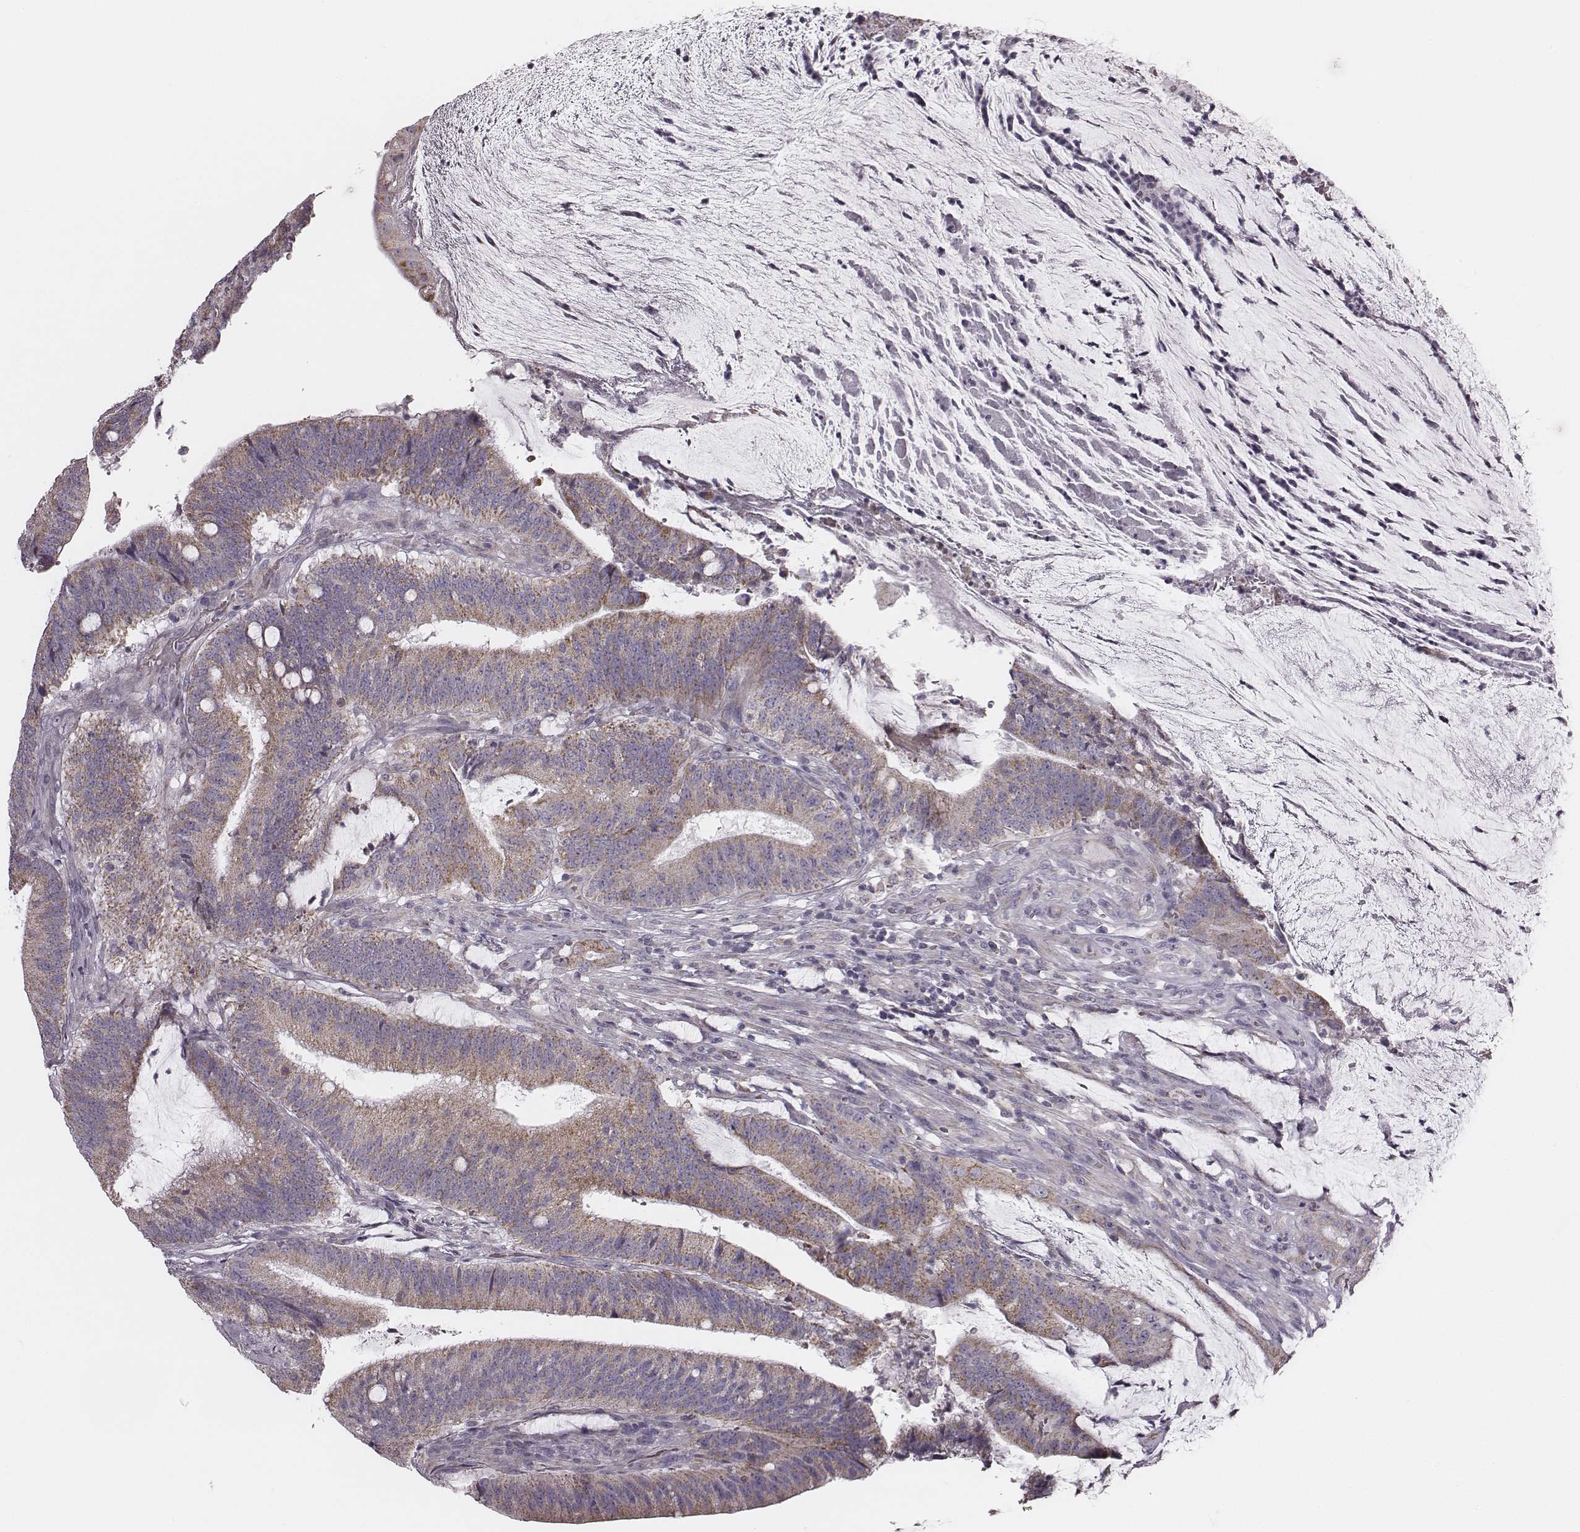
{"staining": {"intensity": "weak", "quantity": "25%-75%", "location": "cytoplasmic/membranous"}, "tissue": "colorectal cancer", "cell_type": "Tumor cells", "image_type": "cancer", "snomed": [{"axis": "morphology", "description": "Adenocarcinoma, NOS"}, {"axis": "topography", "description": "Colon"}], "caption": "Human colorectal cancer (adenocarcinoma) stained with a protein marker displays weak staining in tumor cells.", "gene": "UBL4B", "patient": {"sex": "female", "age": 43}}